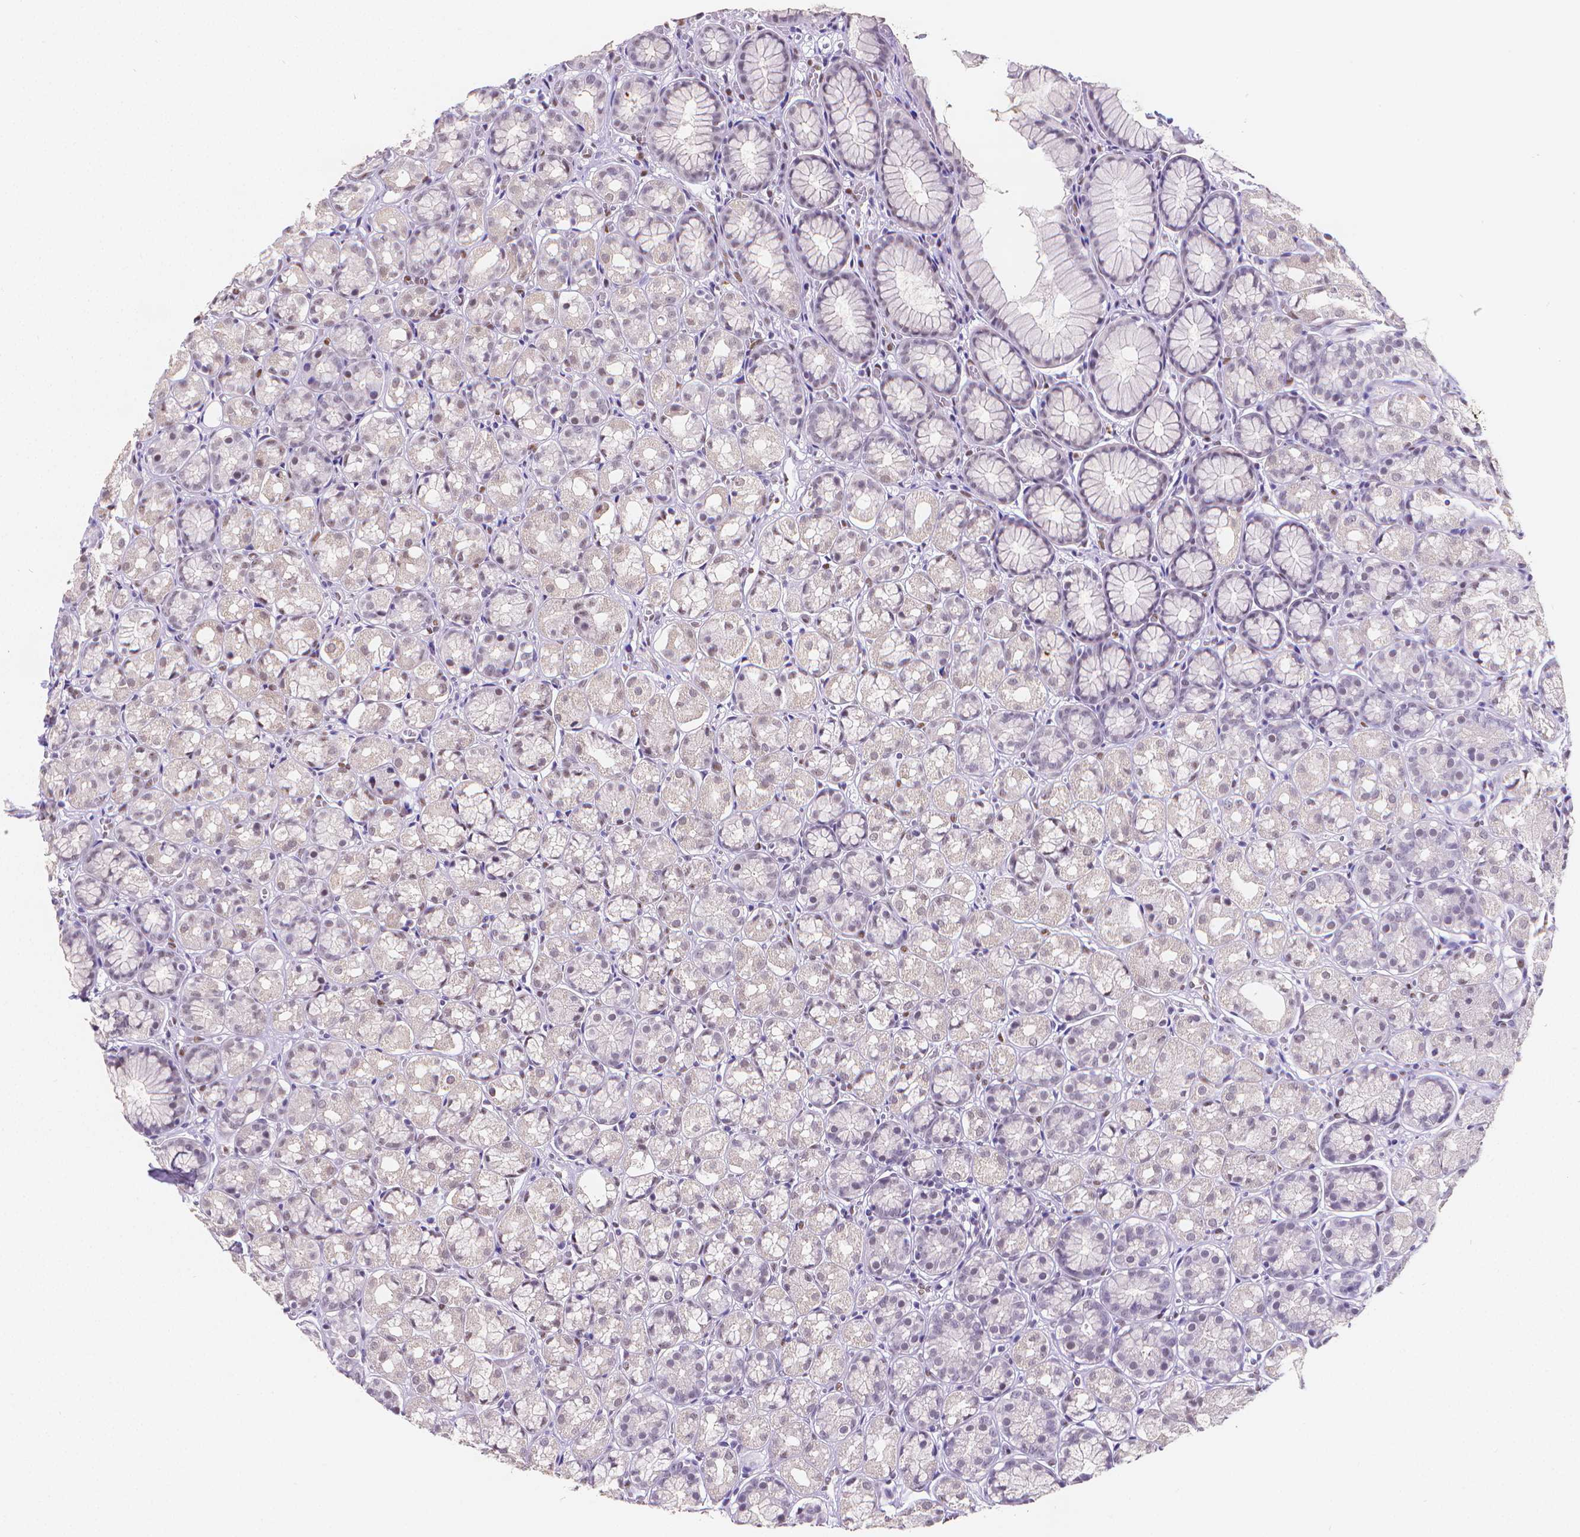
{"staining": {"intensity": "negative", "quantity": "none", "location": "none"}, "tissue": "stomach", "cell_type": "Glandular cells", "image_type": "normal", "snomed": [{"axis": "morphology", "description": "Normal tissue, NOS"}, {"axis": "topography", "description": "Stomach"}], "caption": "This is an immunohistochemistry (IHC) histopathology image of normal human stomach. There is no expression in glandular cells.", "gene": "MEF2C", "patient": {"sex": "male", "age": 70}}